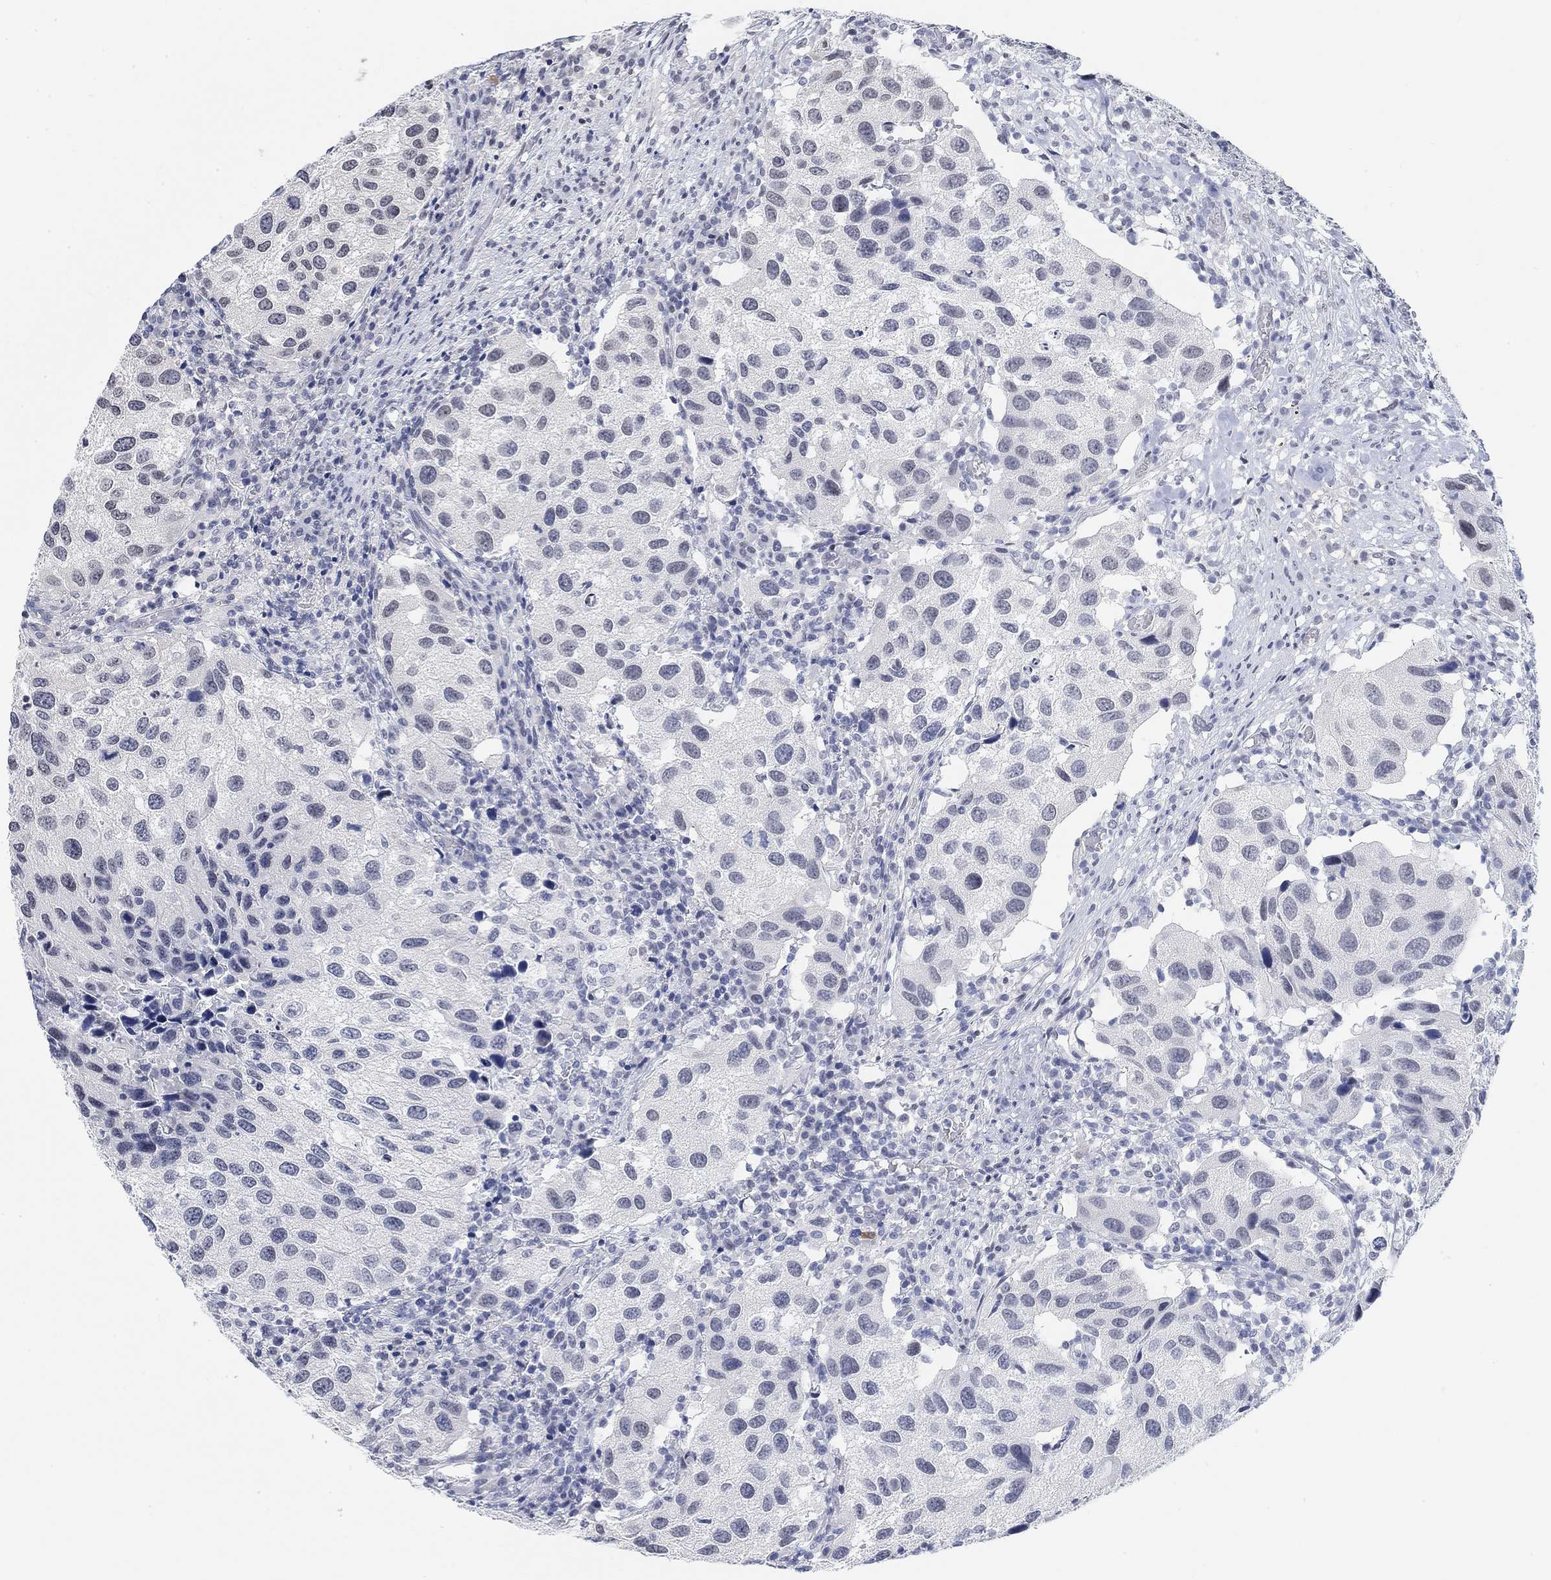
{"staining": {"intensity": "negative", "quantity": "none", "location": "none"}, "tissue": "urothelial cancer", "cell_type": "Tumor cells", "image_type": "cancer", "snomed": [{"axis": "morphology", "description": "Urothelial carcinoma, High grade"}, {"axis": "topography", "description": "Urinary bladder"}], "caption": "Tumor cells are negative for brown protein staining in urothelial cancer. Nuclei are stained in blue.", "gene": "PURG", "patient": {"sex": "male", "age": 79}}